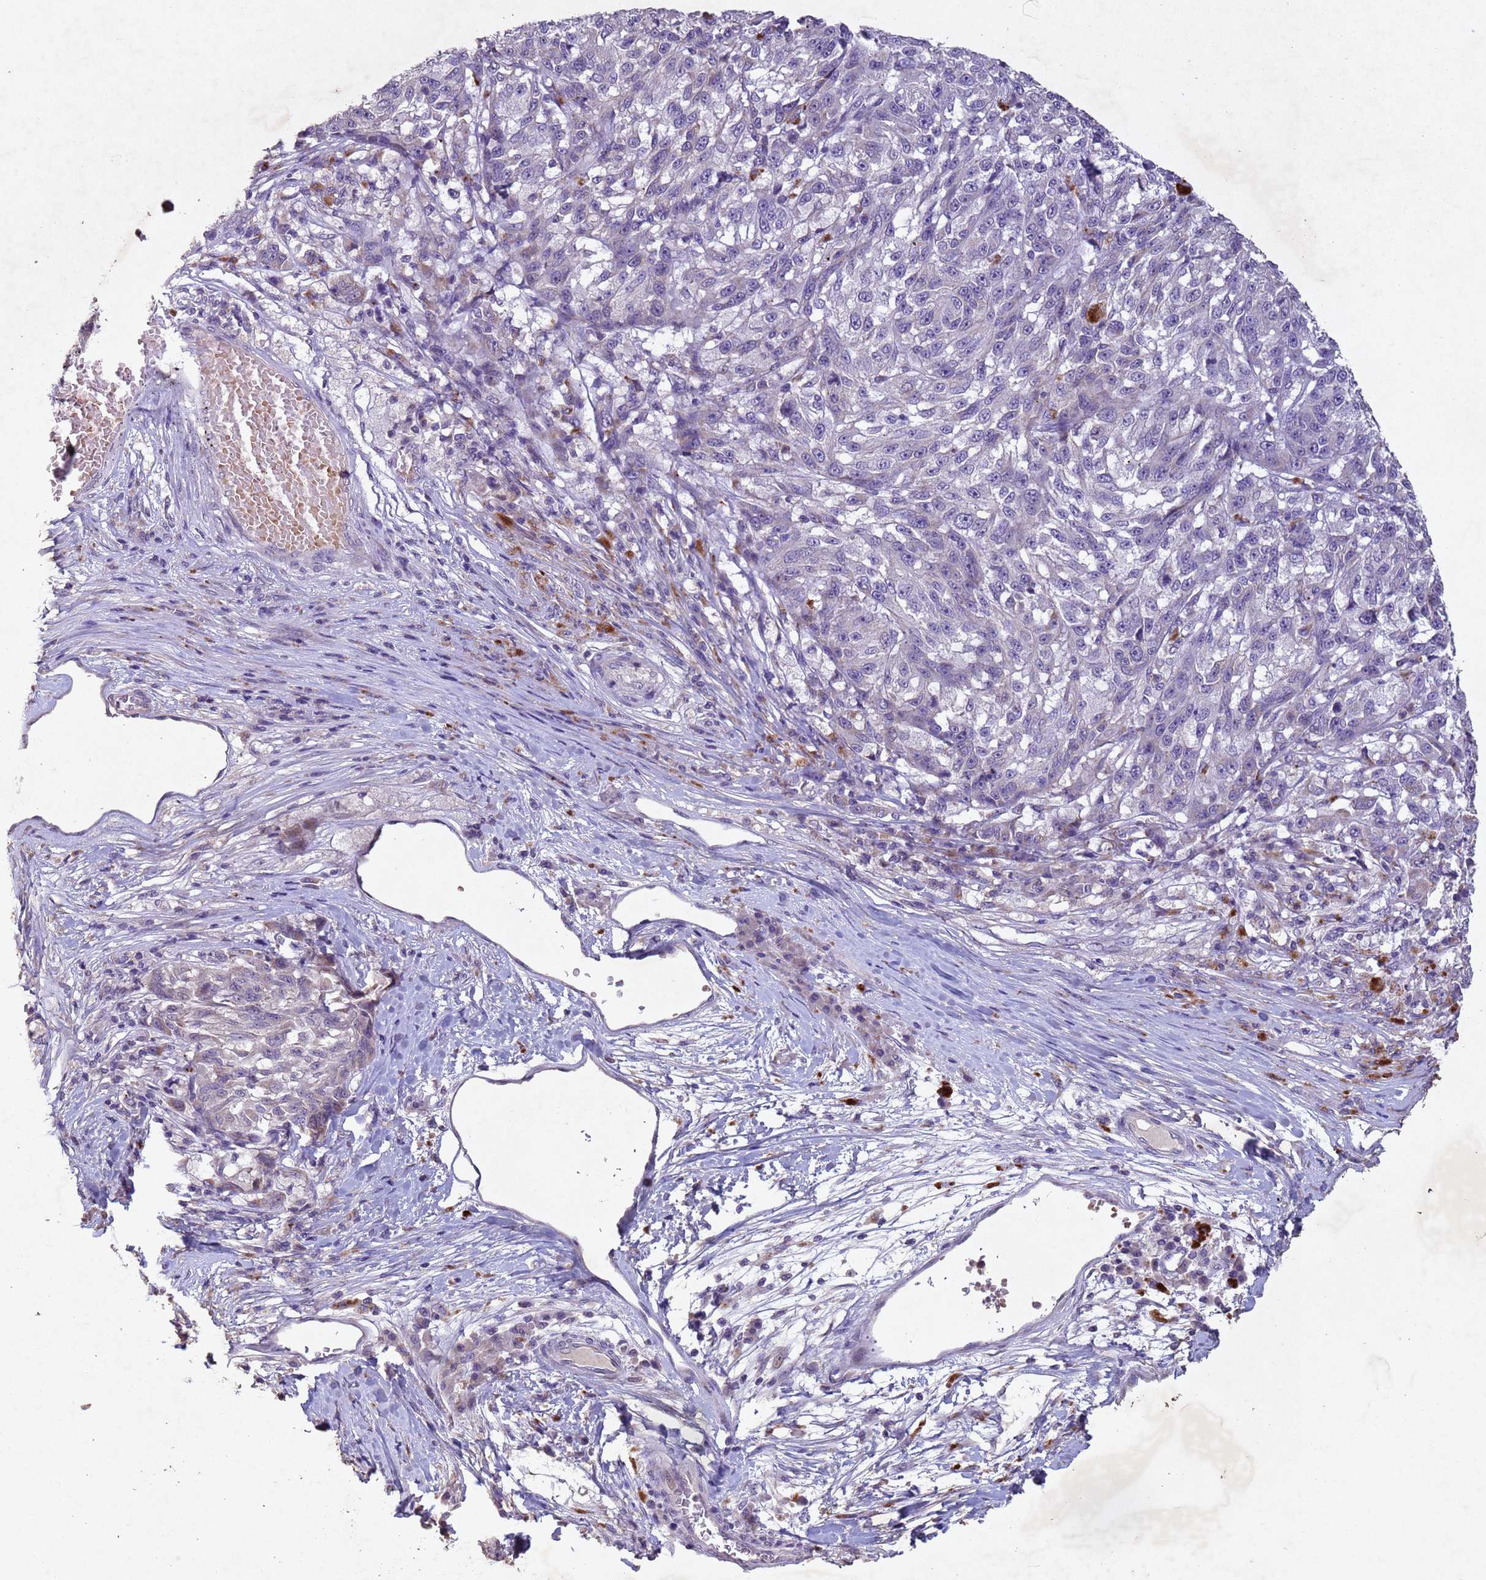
{"staining": {"intensity": "negative", "quantity": "none", "location": "none"}, "tissue": "melanoma", "cell_type": "Tumor cells", "image_type": "cancer", "snomed": [{"axis": "morphology", "description": "Malignant melanoma, NOS"}, {"axis": "topography", "description": "Skin"}], "caption": "Melanoma was stained to show a protein in brown. There is no significant positivity in tumor cells. (DAB immunohistochemistry, high magnification).", "gene": "NLRP11", "patient": {"sex": "male", "age": 53}}